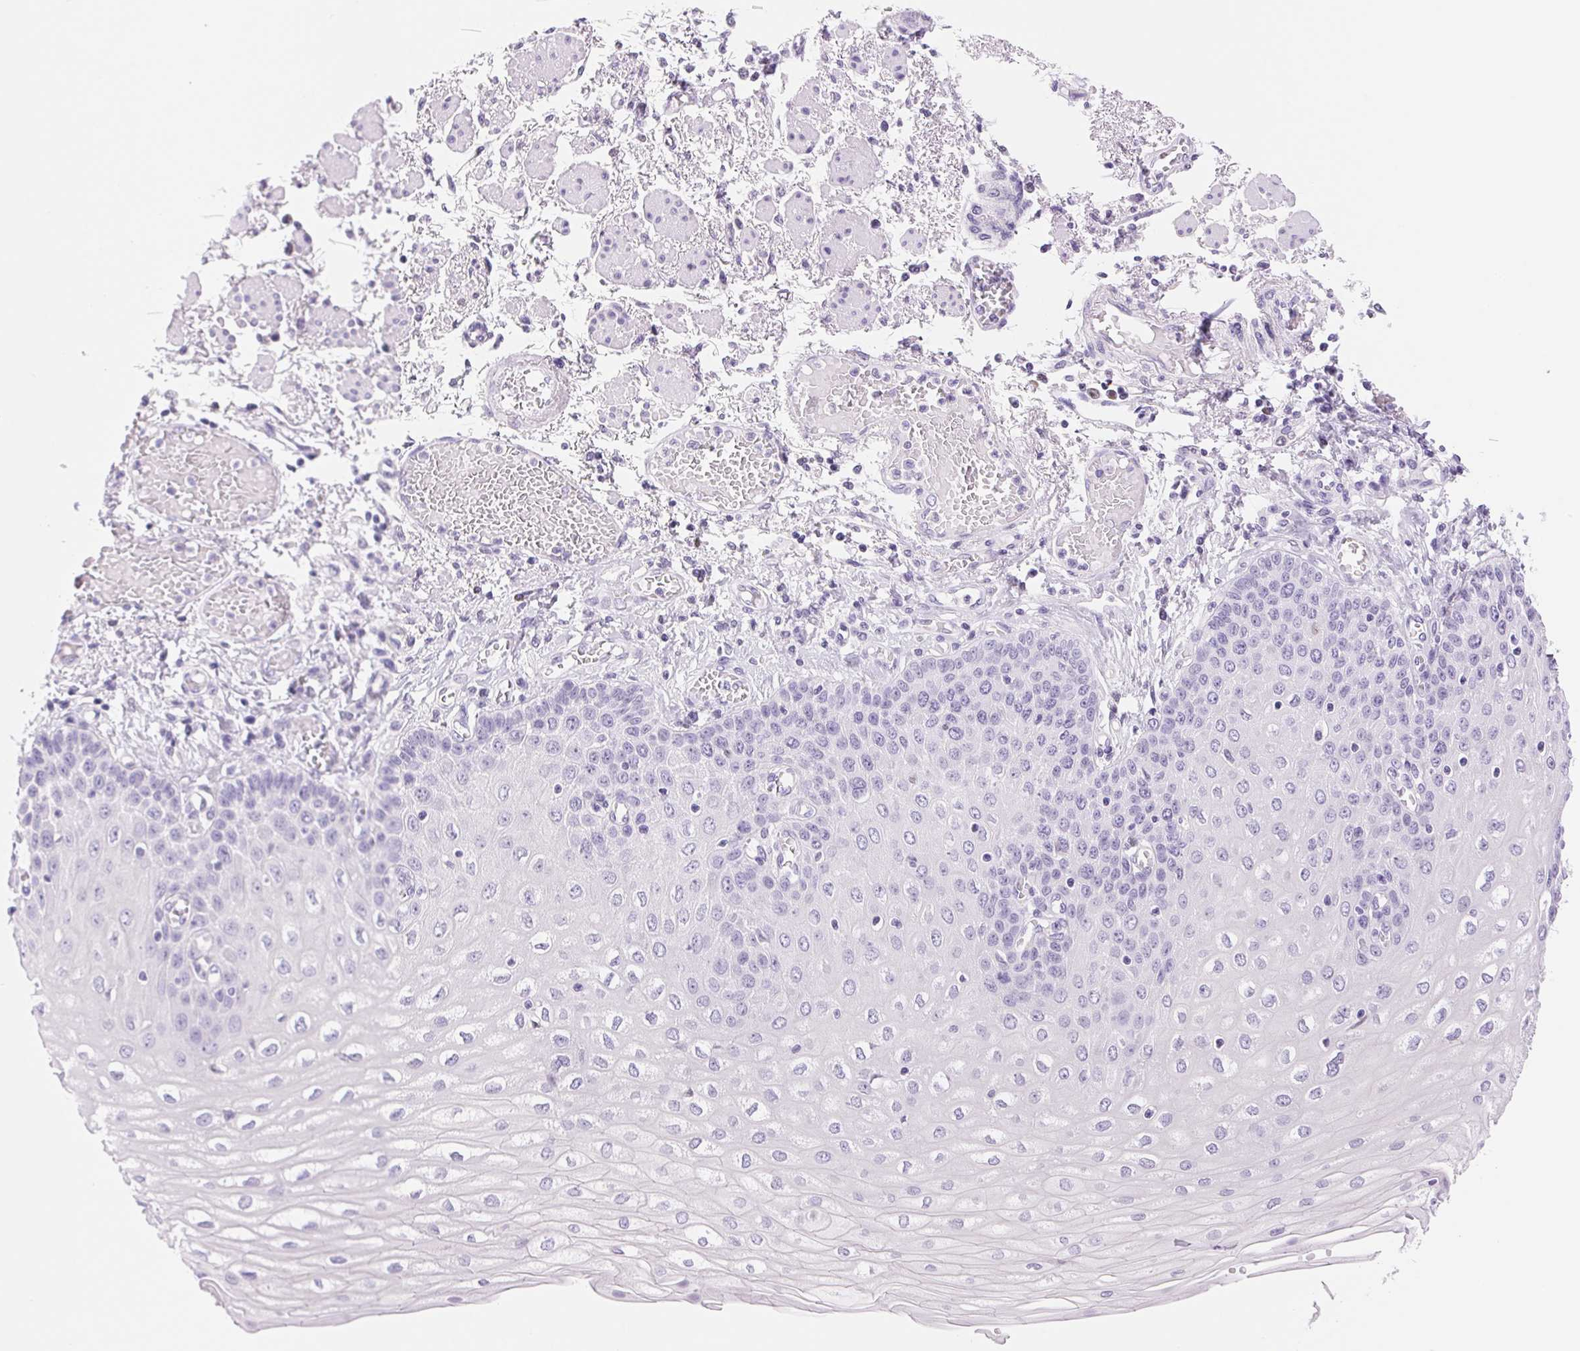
{"staining": {"intensity": "negative", "quantity": "none", "location": "none"}, "tissue": "esophagus", "cell_type": "Squamous epithelial cells", "image_type": "normal", "snomed": [{"axis": "morphology", "description": "Normal tissue, NOS"}, {"axis": "morphology", "description": "Adenocarcinoma, NOS"}, {"axis": "topography", "description": "Esophagus"}], "caption": "The IHC micrograph has no significant expression in squamous epithelial cells of esophagus.", "gene": "ASGR2", "patient": {"sex": "male", "age": 81}}